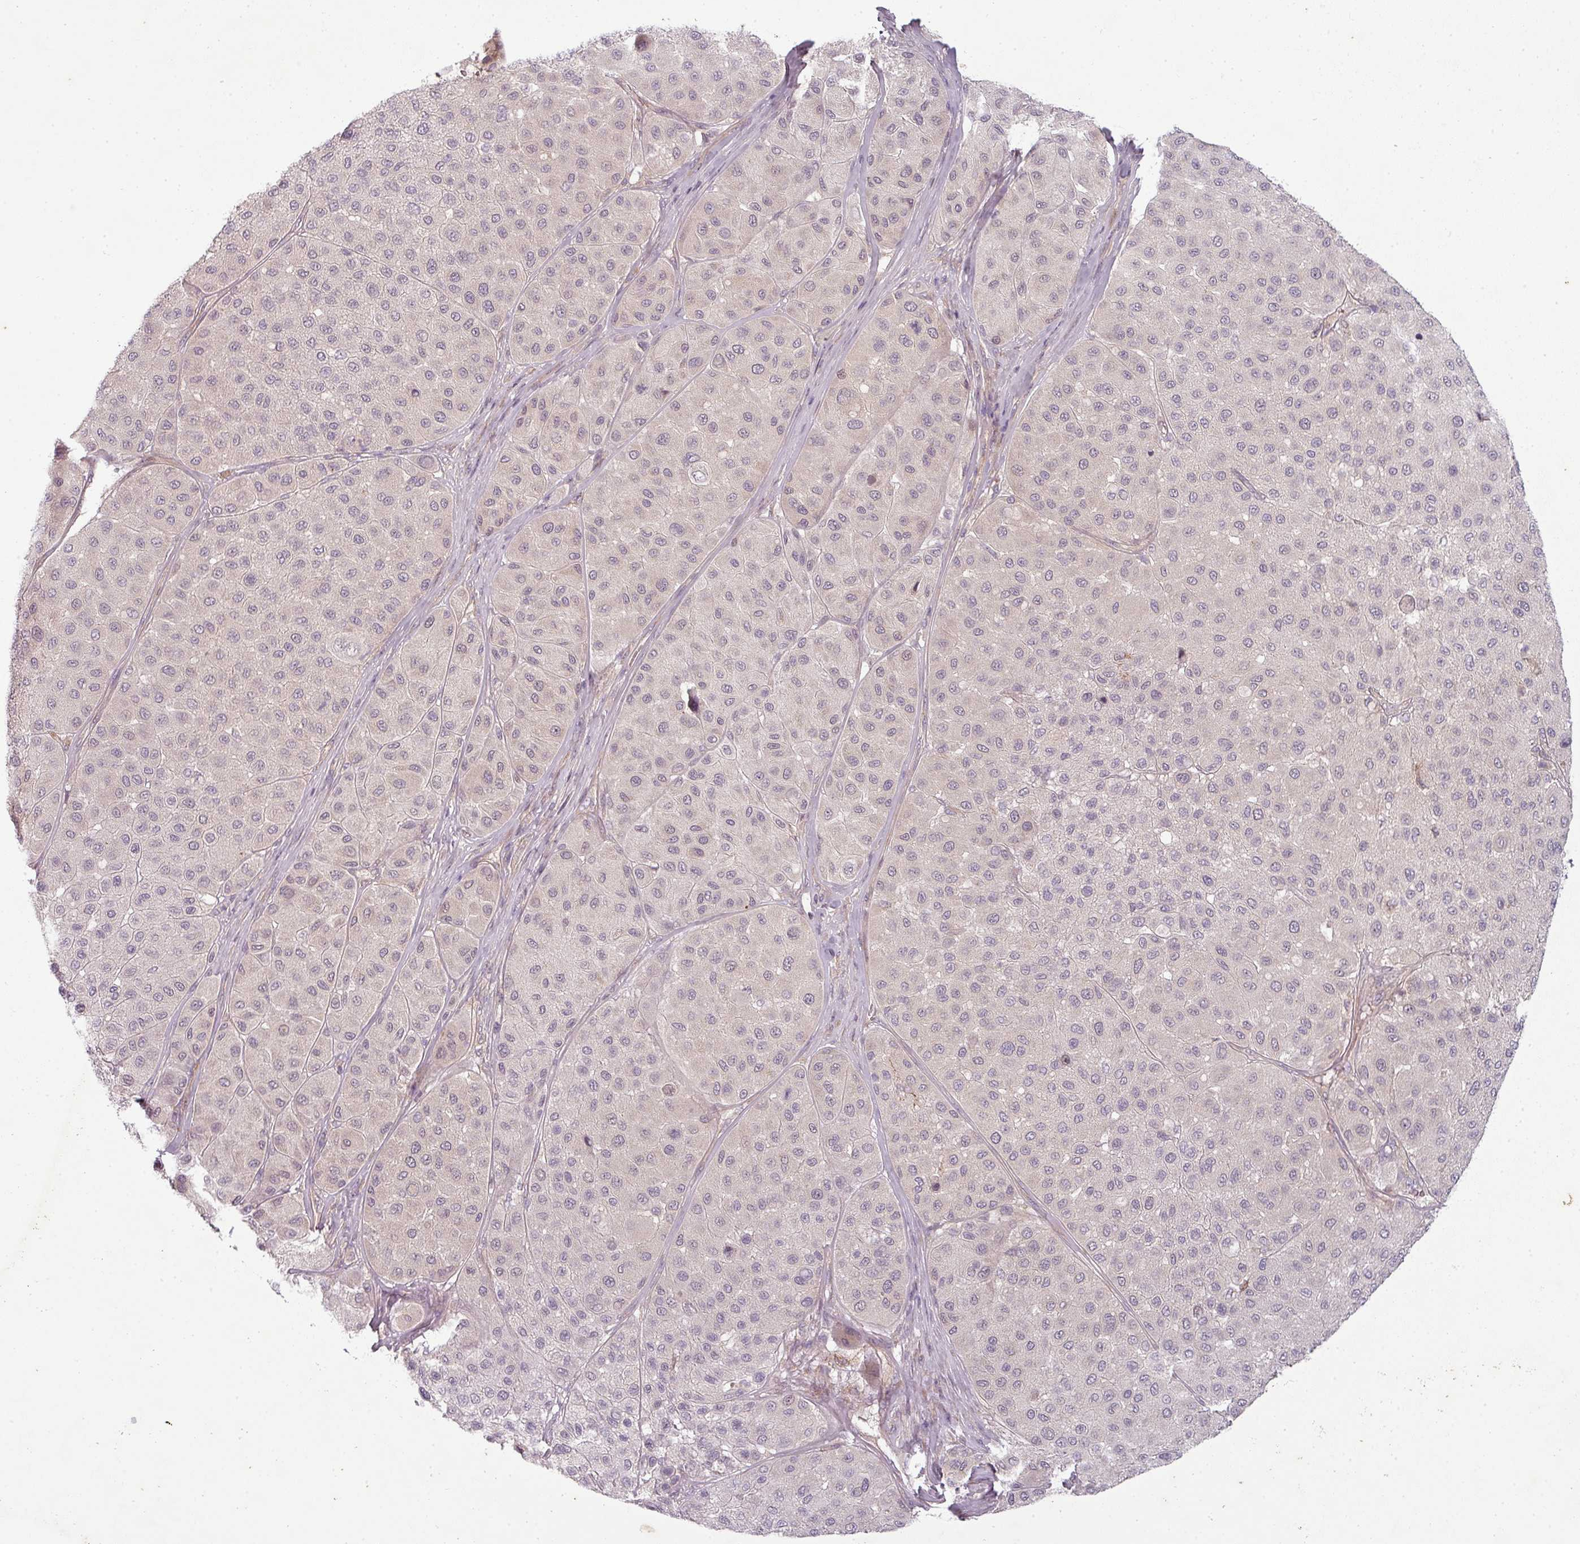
{"staining": {"intensity": "negative", "quantity": "none", "location": "none"}, "tissue": "melanoma", "cell_type": "Tumor cells", "image_type": "cancer", "snomed": [{"axis": "morphology", "description": "Malignant melanoma, Metastatic site"}, {"axis": "topography", "description": "Smooth muscle"}], "caption": "Immunohistochemical staining of melanoma exhibits no significant staining in tumor cells.", "gene": "SLC16A9", "patient": {"sex": "male", "age": 41}}